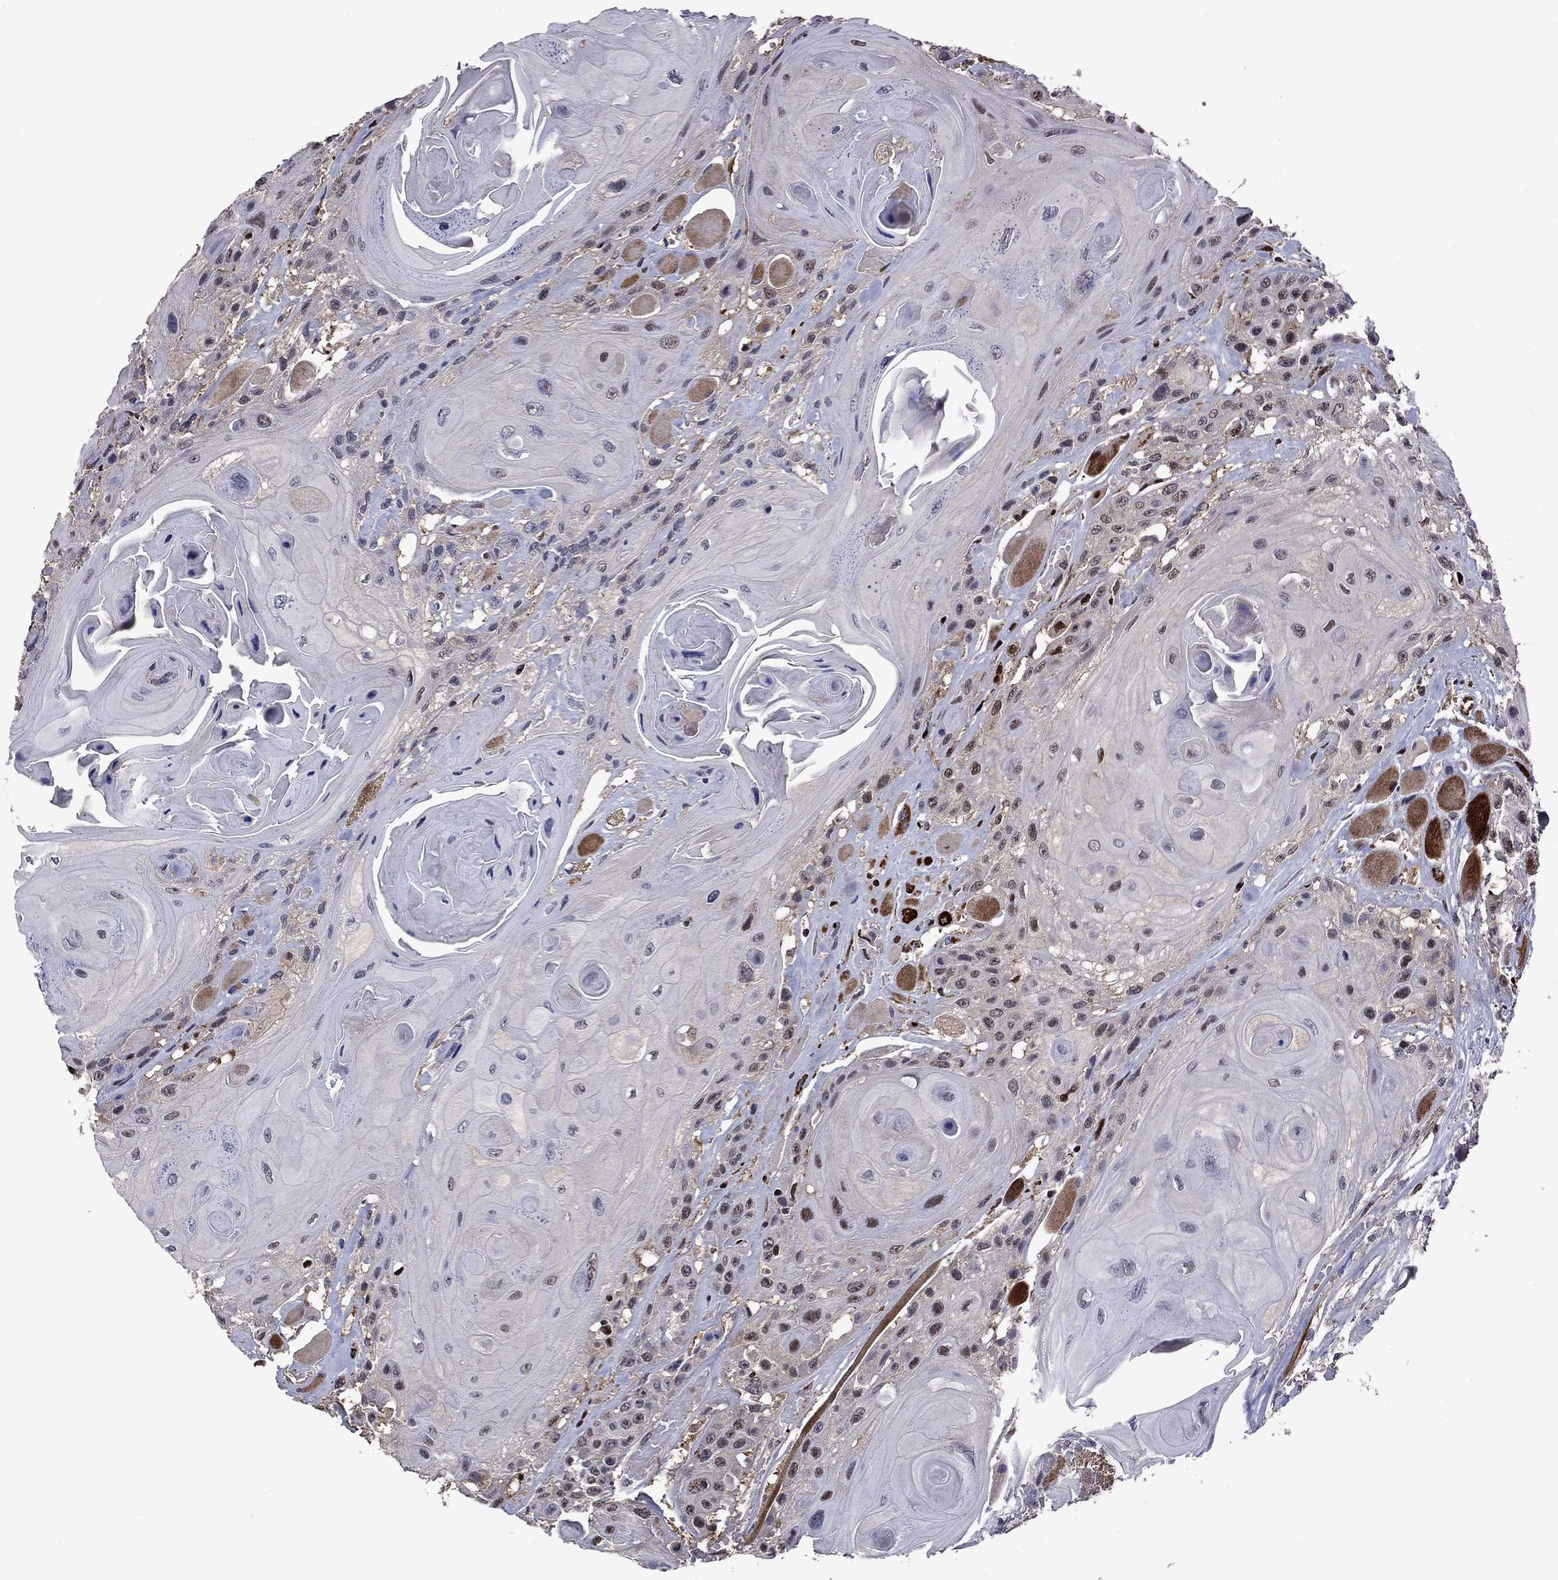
{"staining": {"intensity": "weak", "quantity": "<25%", "location": "nuclear"}, "tissue": "head and neck cancer", "cell_type": "Tumor cells", "image_type": "cancer", "snomed": [{"axis": "morphology", "description": "Squamous cell carcinoma, NOS"}, {"axis": "topography", "description": "Head-Neck"}], "caption": "Image shows no significant protein staining in tumor cells of head and neck cancer.", "gene": "APPBP2", "patient": {"sex": "female", "age": 59}}